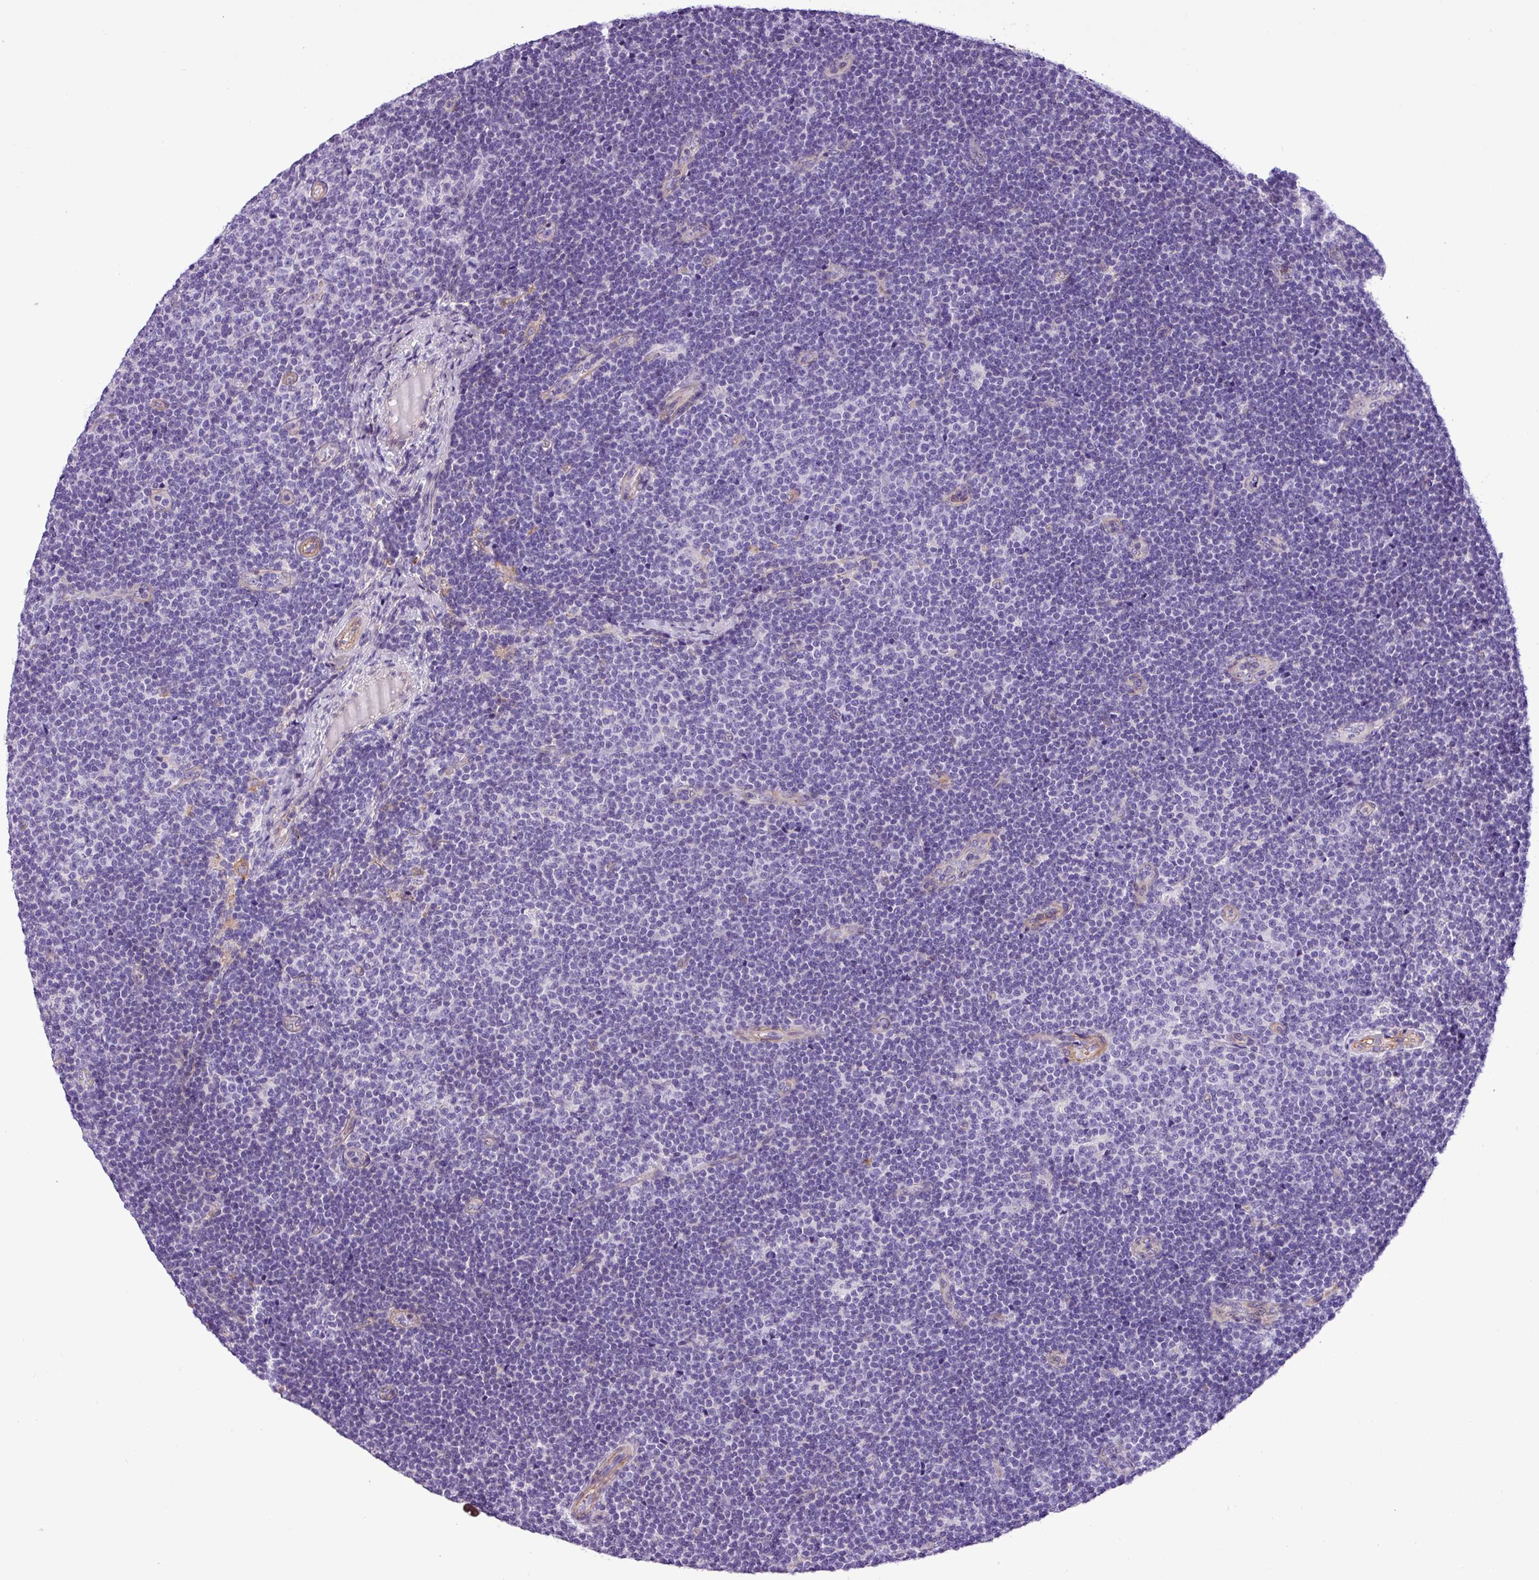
{"staining": {"intensity": "negative", "quantity": "none", "location": "none"}, "tissue": "lymphoma", "cell_type": "Tumor cells", "image_type": "cancer", "snomed": [{"axis": "morphology", "description": "Malignant lymphoma, non-Hodgkin's type, Low grade"}, {"axis": "topography", "description": "Lymph node"}], "caption": "Human lymphoma stained for a protein using immunohistochemistry (IHC) demonstrates no expression in tumor cells.", "gene": "C11orf91", "patient": {"sex": "male", "age": 48}}